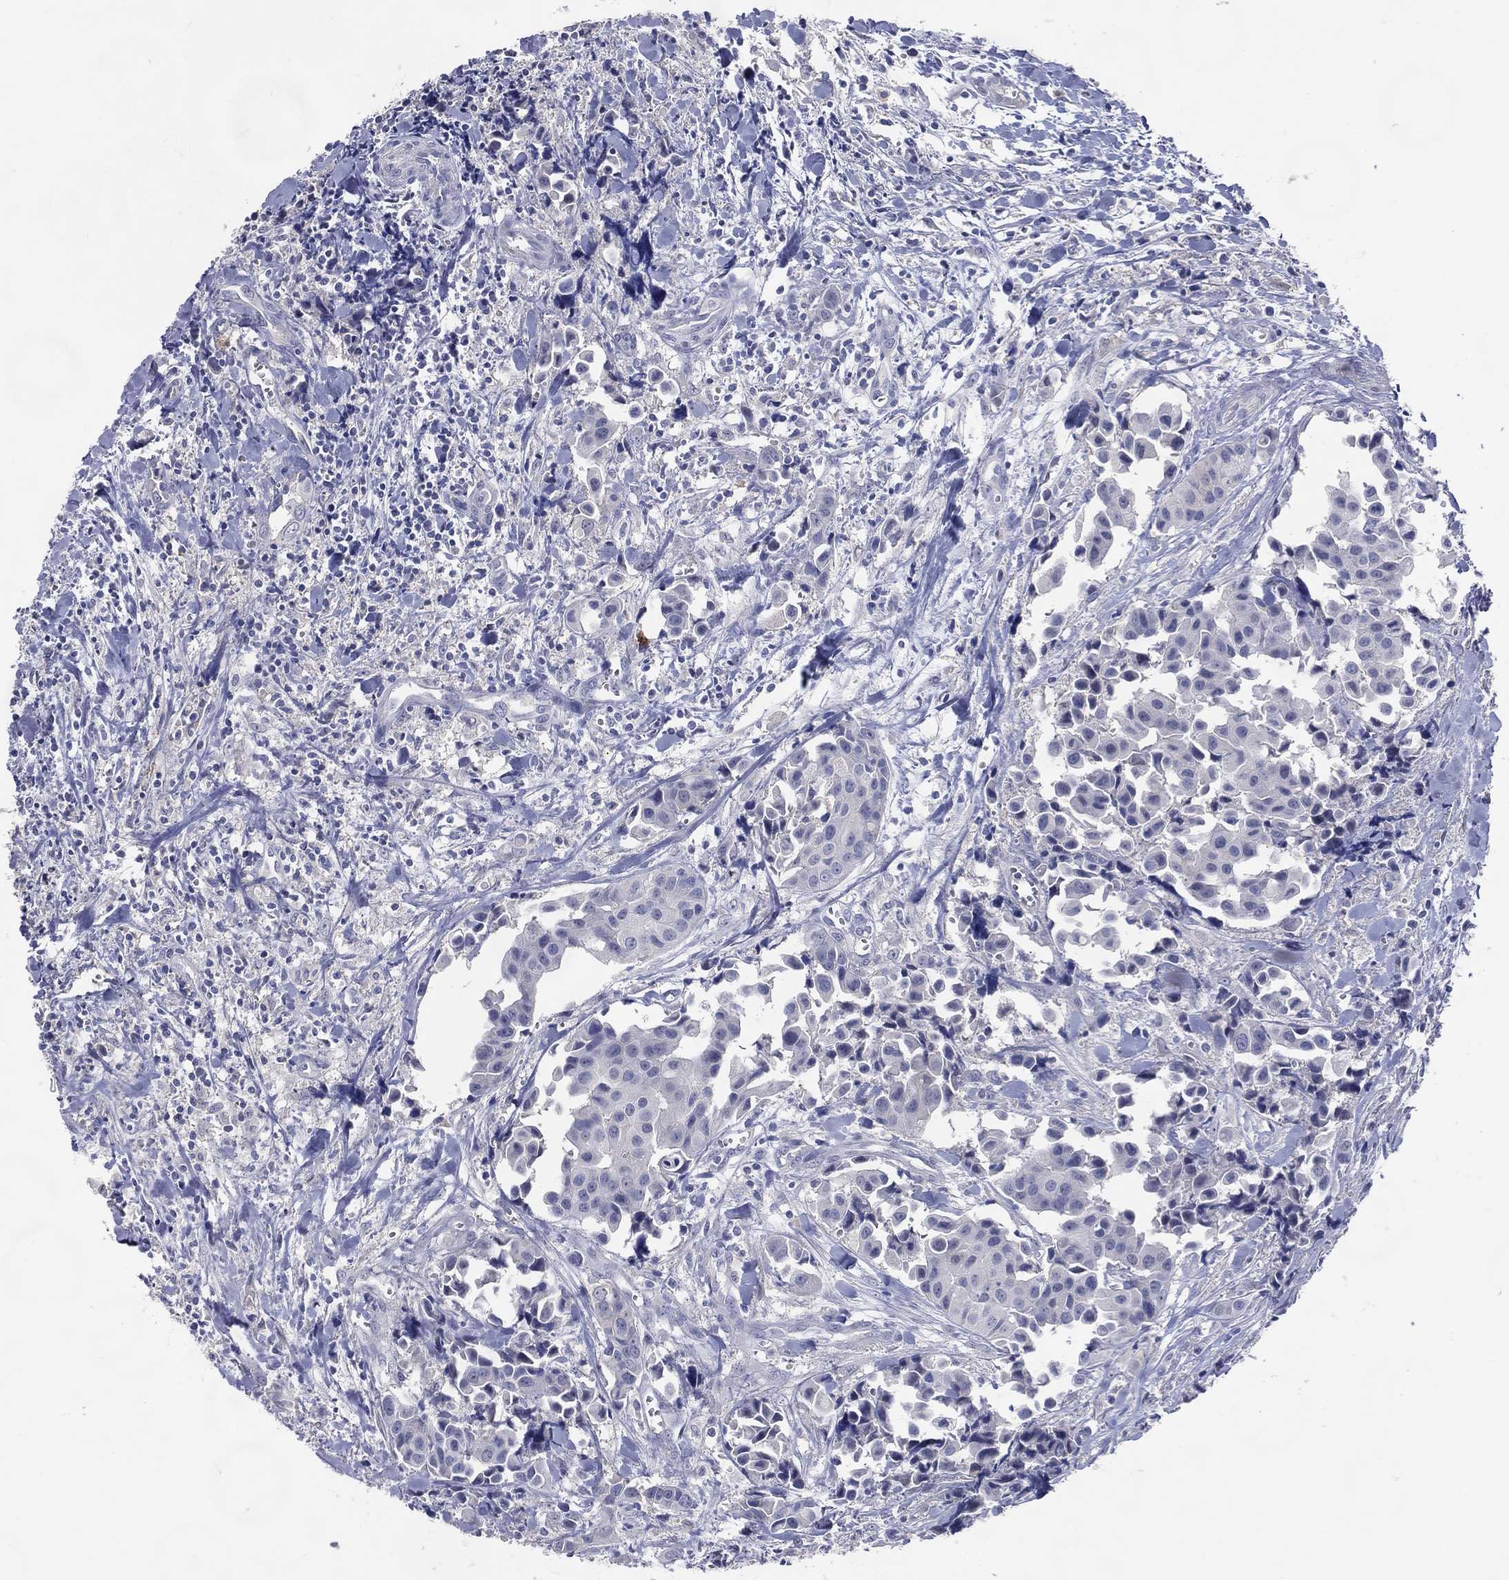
{"staining": {"intensity": "negative", "quantity": "none", "location": "none"}, "tissue": "head and neck cancer", "cell_type": "Tumor cells", "image_type": "cancer", "snomed": [{"axis": "morphology", "description": "Adenocarcinoma, NOS"}, {"axis": "topography", "description": "Head-Neck"}], "caption": "Image shows no significant protein positivity in tumor cells of head and neck adenocarcinoma.", "gene": "DNAH6", "patient": {"sex": "male", "age": 76}}